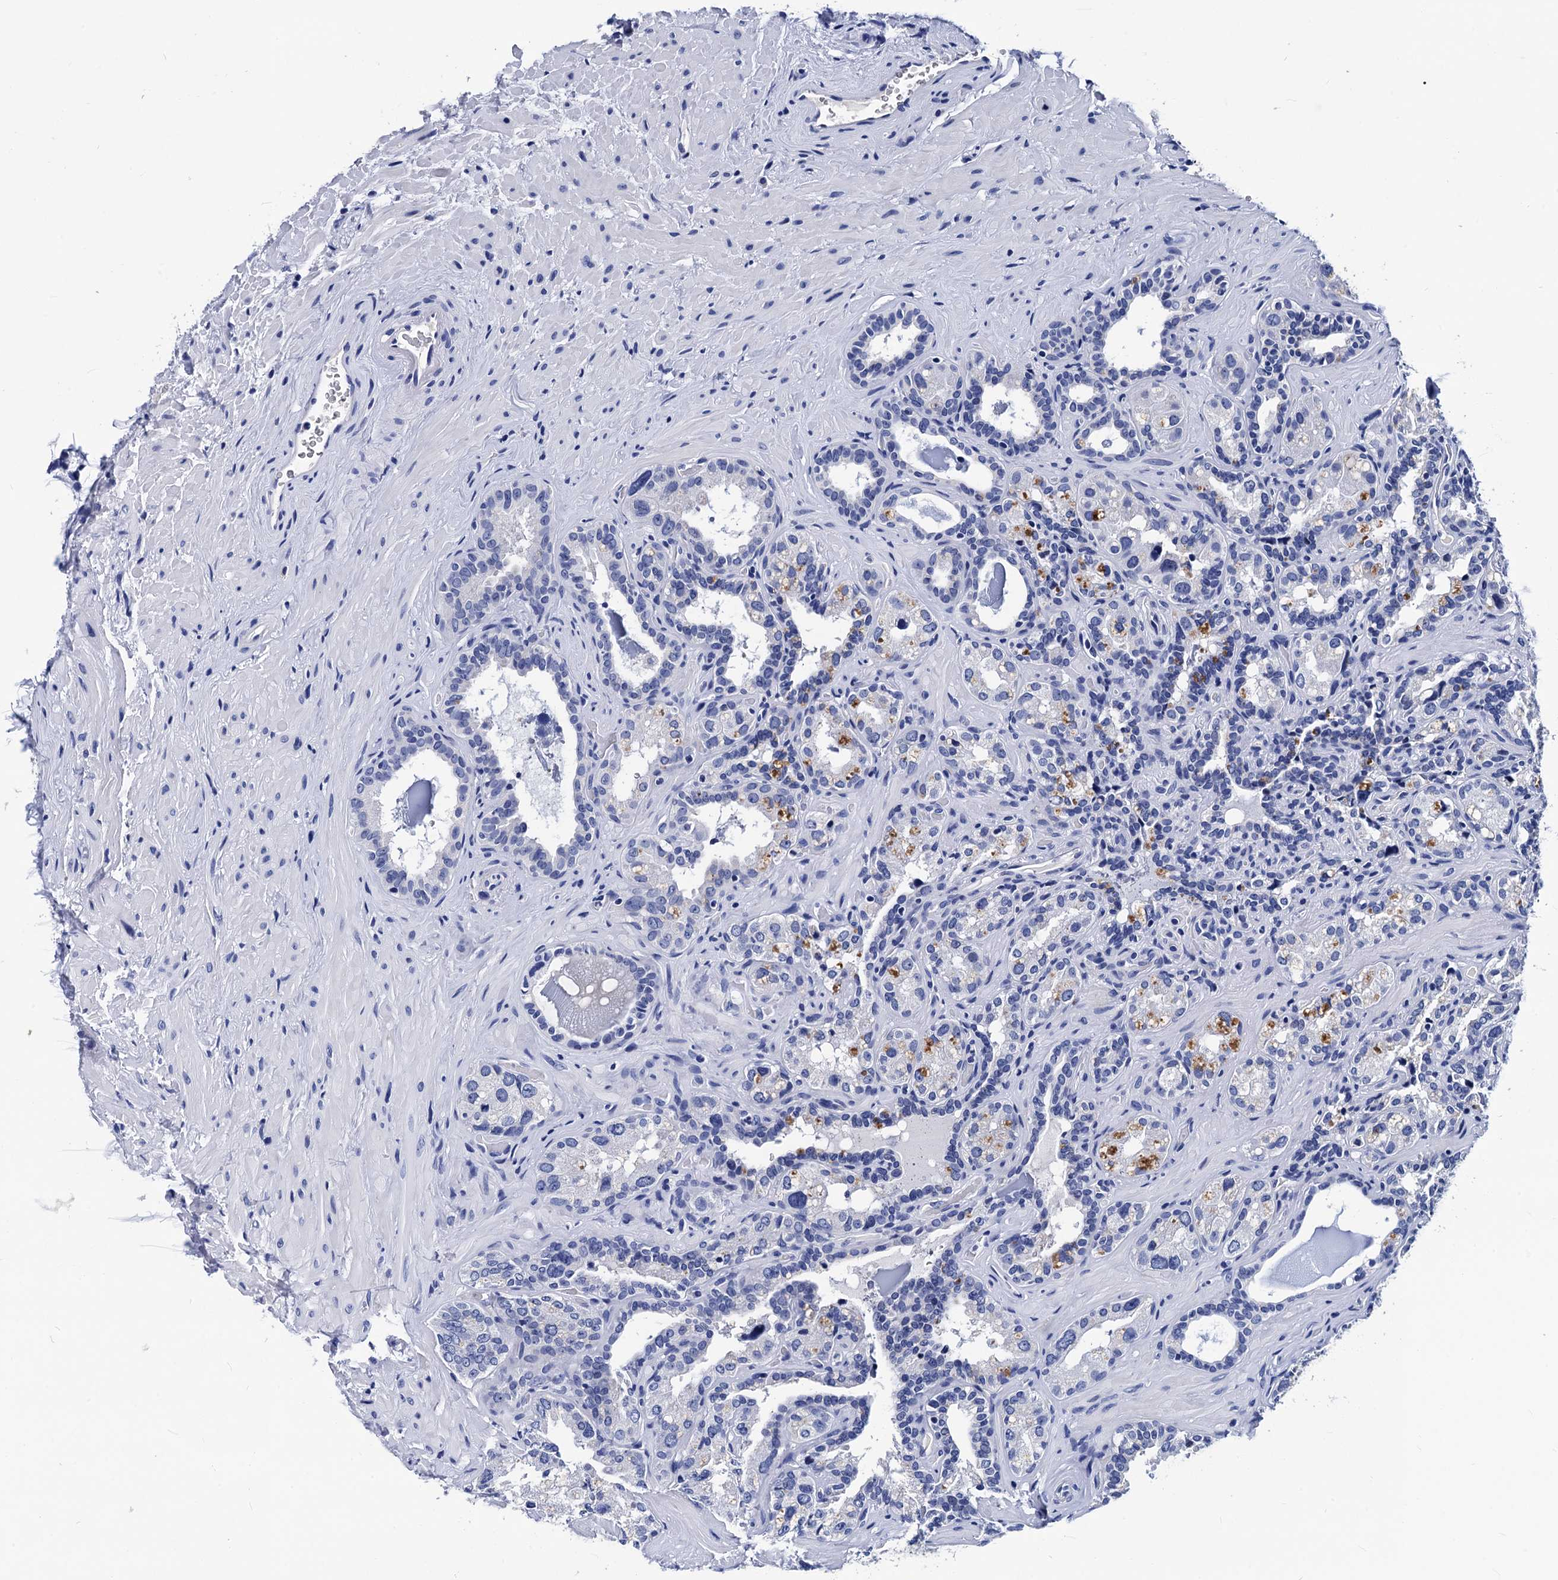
{"staining": {"intensity": "negative", "quantity": "none", "location": "none"}, "tissue": "seminal vesicle", "cell_type": "Glandular cells", "image_type": "normal", "snomed": [{"axis": "morphology", "description": "Normal tissue, NOS"}, {"axis": "topography", "description": "Seminal veicle"}, {"axis": "topography", "description": "Peripheral nerve tissue"}], "caption": "An immunohistochemistry photomicrograph of normal seminal vesicle is shown. There is no staining in glandular cells of seminal vesicle. The staining is performed using DAB (3,3'-diaminobenzidine) brown chromogen with nuclei counter-stained in using hematoxylin.", "gene": "LRRC30", "patient": {"sex": "male", "age": 67}}